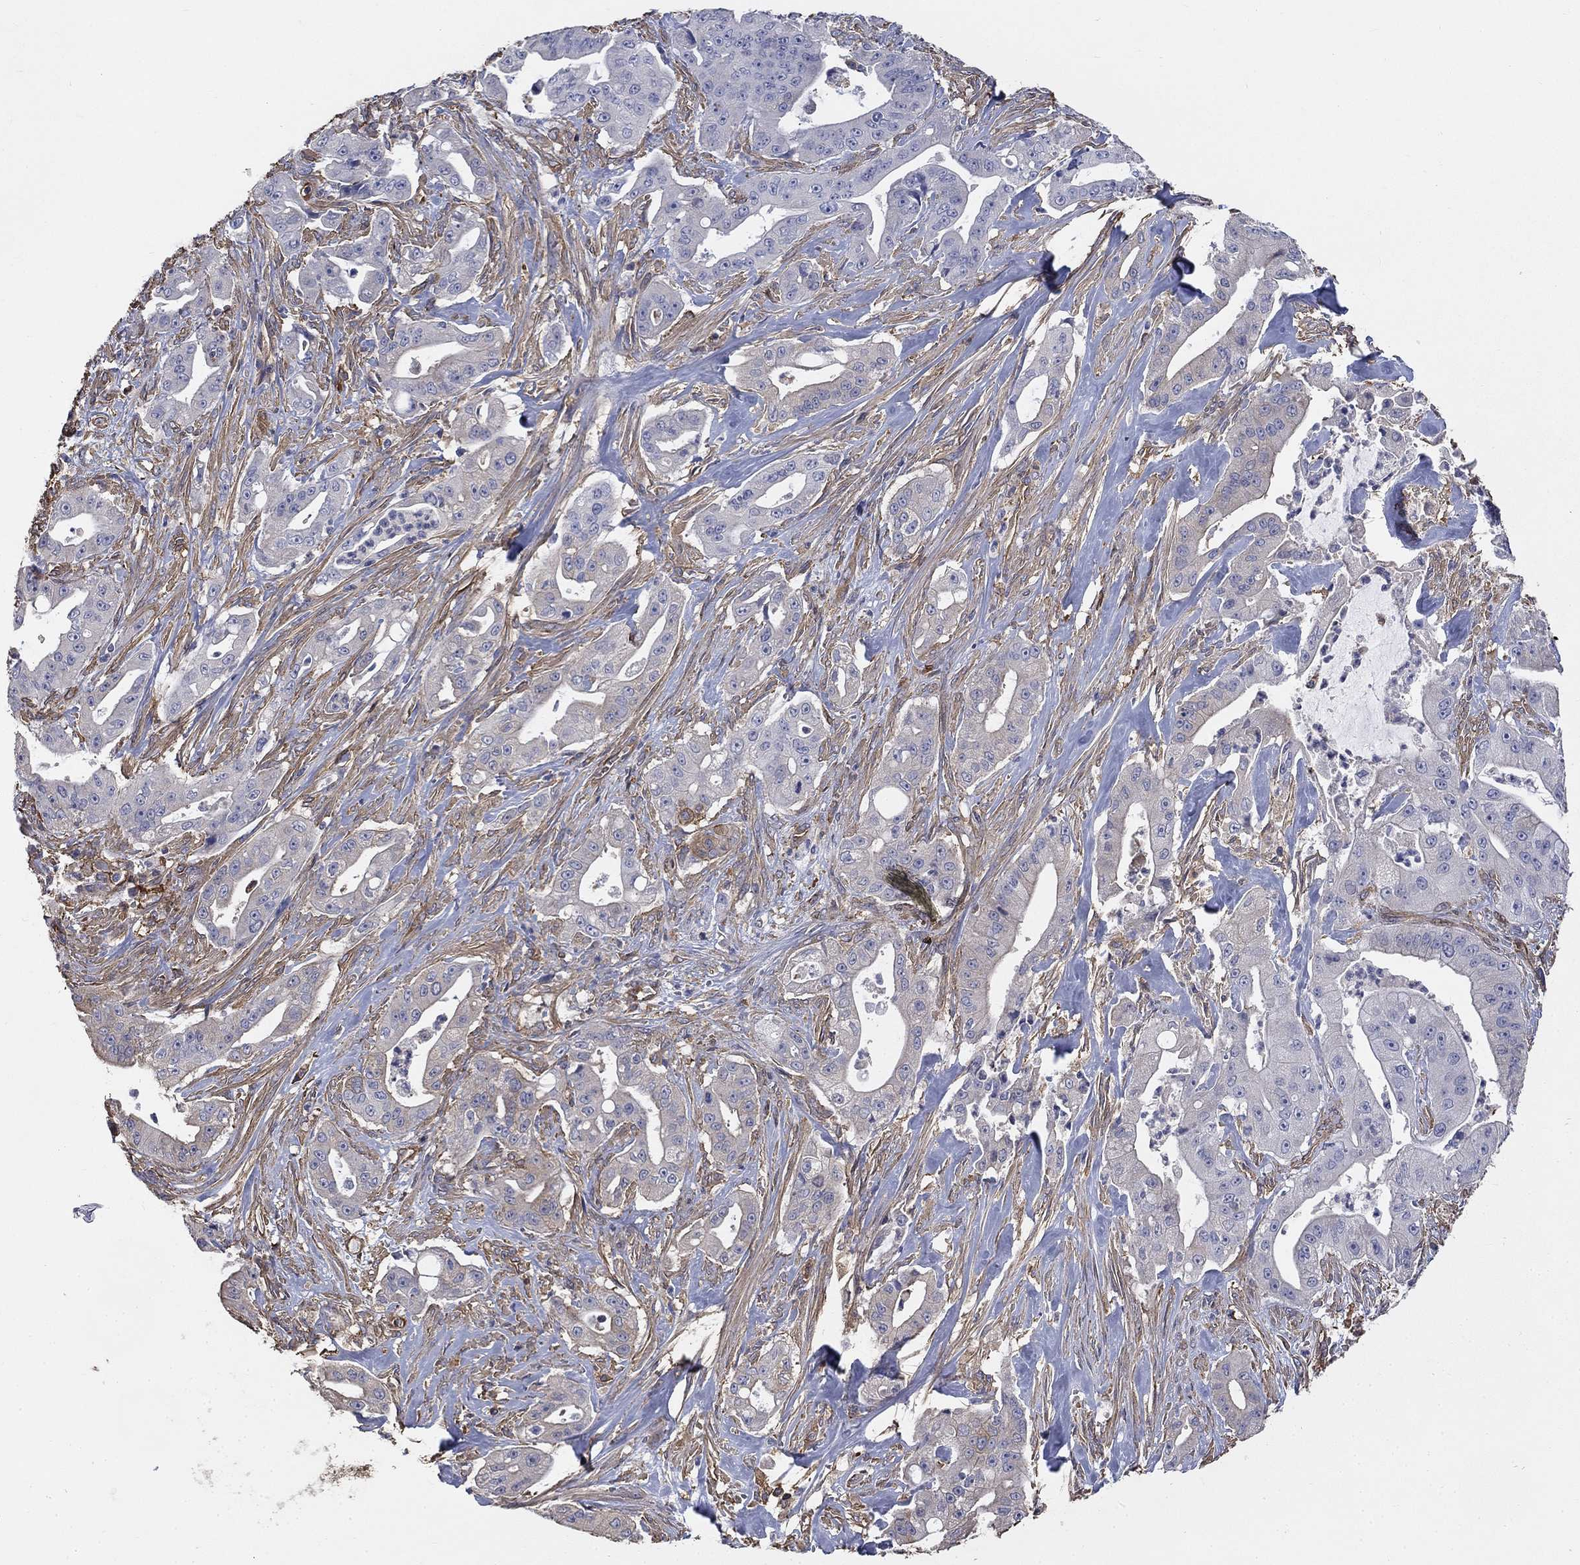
{"staining": {"intensity": "weak", "quantity": "<25%", "location": "cytoplasmic/membranous"}, "tissue": "pancreatic cancer", "cell_type": "Tumor cells", "image_type": "cancer", "snomed": [{"axis": "morphology", "description": "Normal tissue, NOS"}, {"axis": "morphology", "description": "Inflammation, NOS"}, {"axis": "morphology", "description": "Adenocarcinoma, NOS"}, {"axis": "topography", "description": "Pancreas"}], "caption": "IHC image of neoplastic tissue: pancreatic cancer stained with DAB shows no significant protein expression in tumor cells. (Stains: DAB (3,3'-diaminobenzidine) immunohistochemistry with hematoxylin counter stain, Microscopy: brightfield microscopy at high magnification).", "gene": "DPYSL2", "patient": {"sex": "male", "age": 57}}